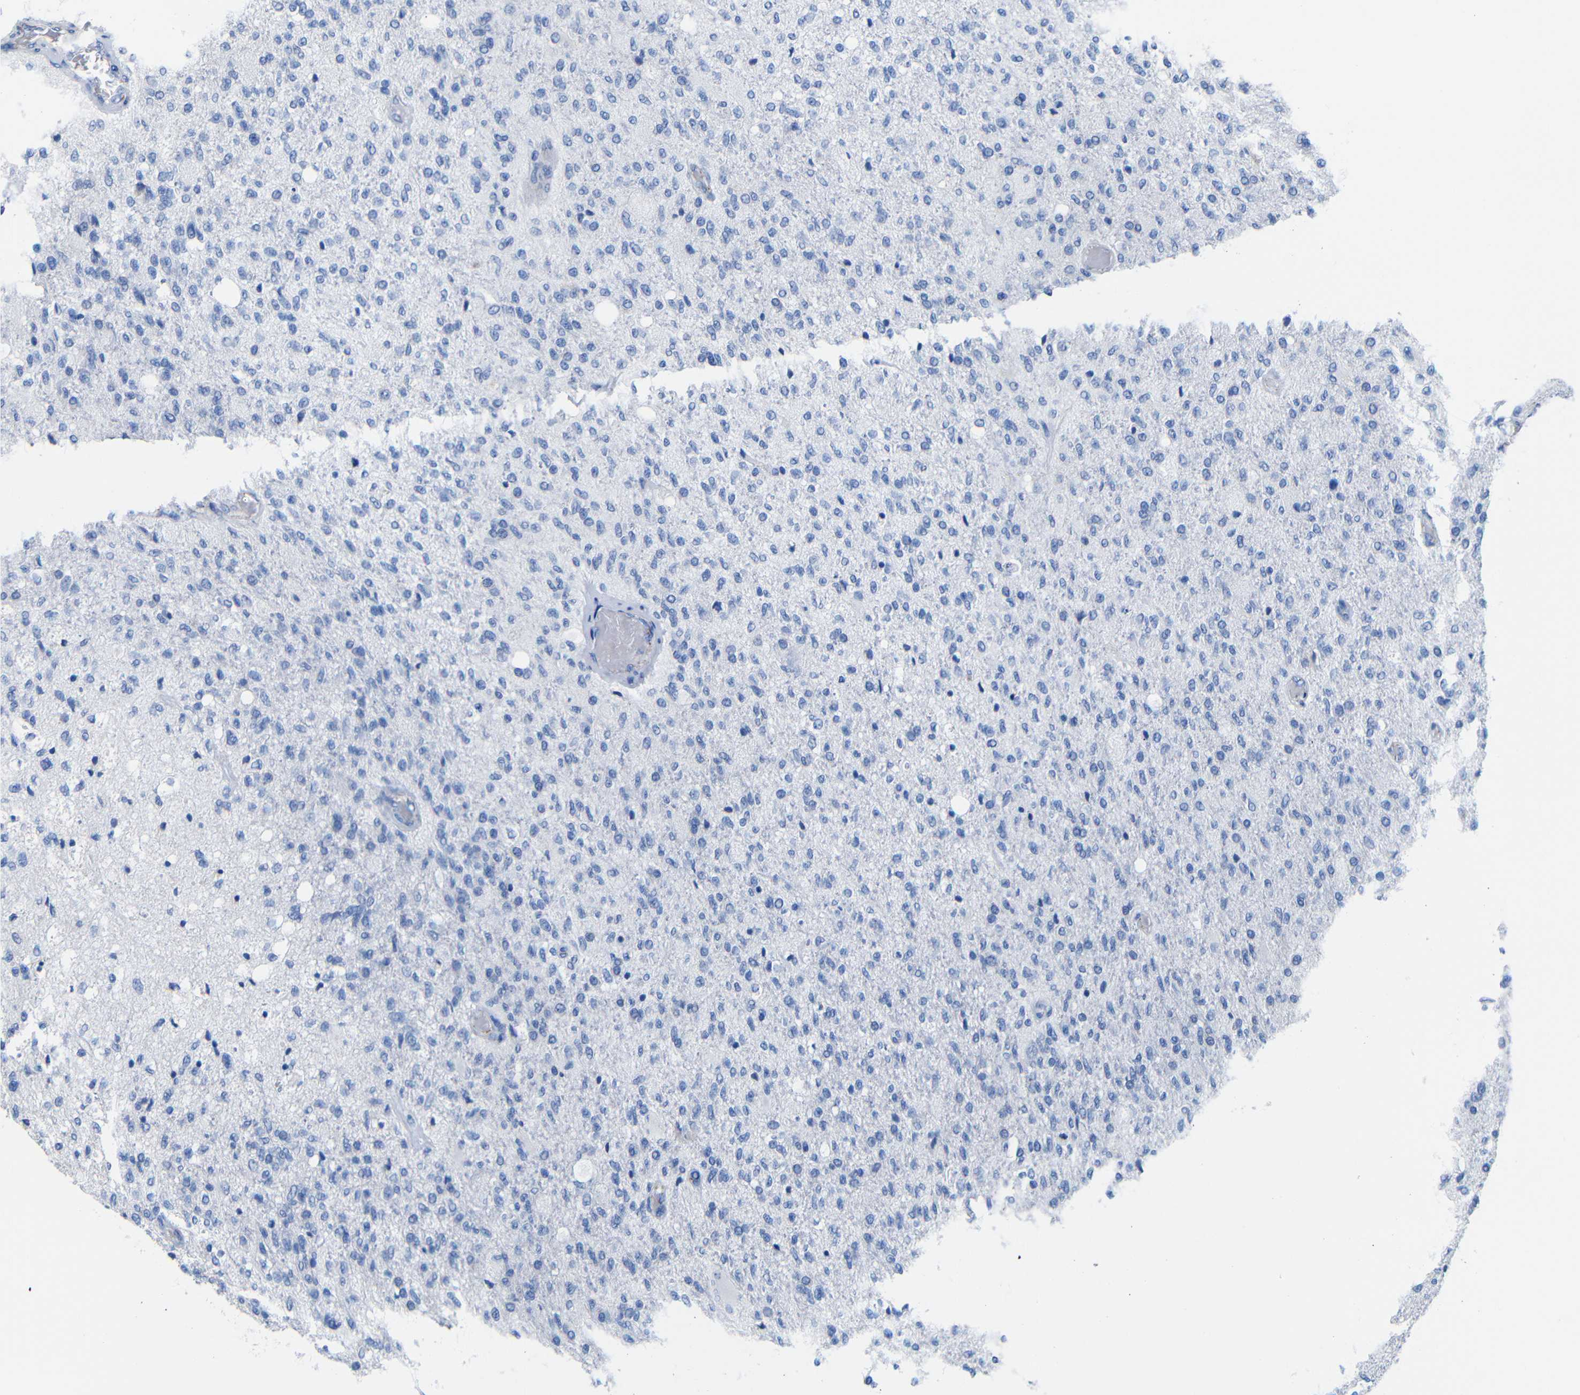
{"staining": {"intensity": "negative", "quantity": "none", "location": "none"}, "tissue": "glioma", "cell_type": "Tumor cells", "image_type": "cancer", "snomed": [{"axis": "morphology", "description": "Normal tissue, NOS"}, {"axis": "morphology", "description": "Glioma, malignant, High grade"}, {"axis": "topography", "description": "Cerebral cortex"}], "caption": "DAB immunohistochemical staining of glioma displays no significant staining in tumor cells.", "gene": "CGNL1", "patient": {"sex": "male", "age": 77}}